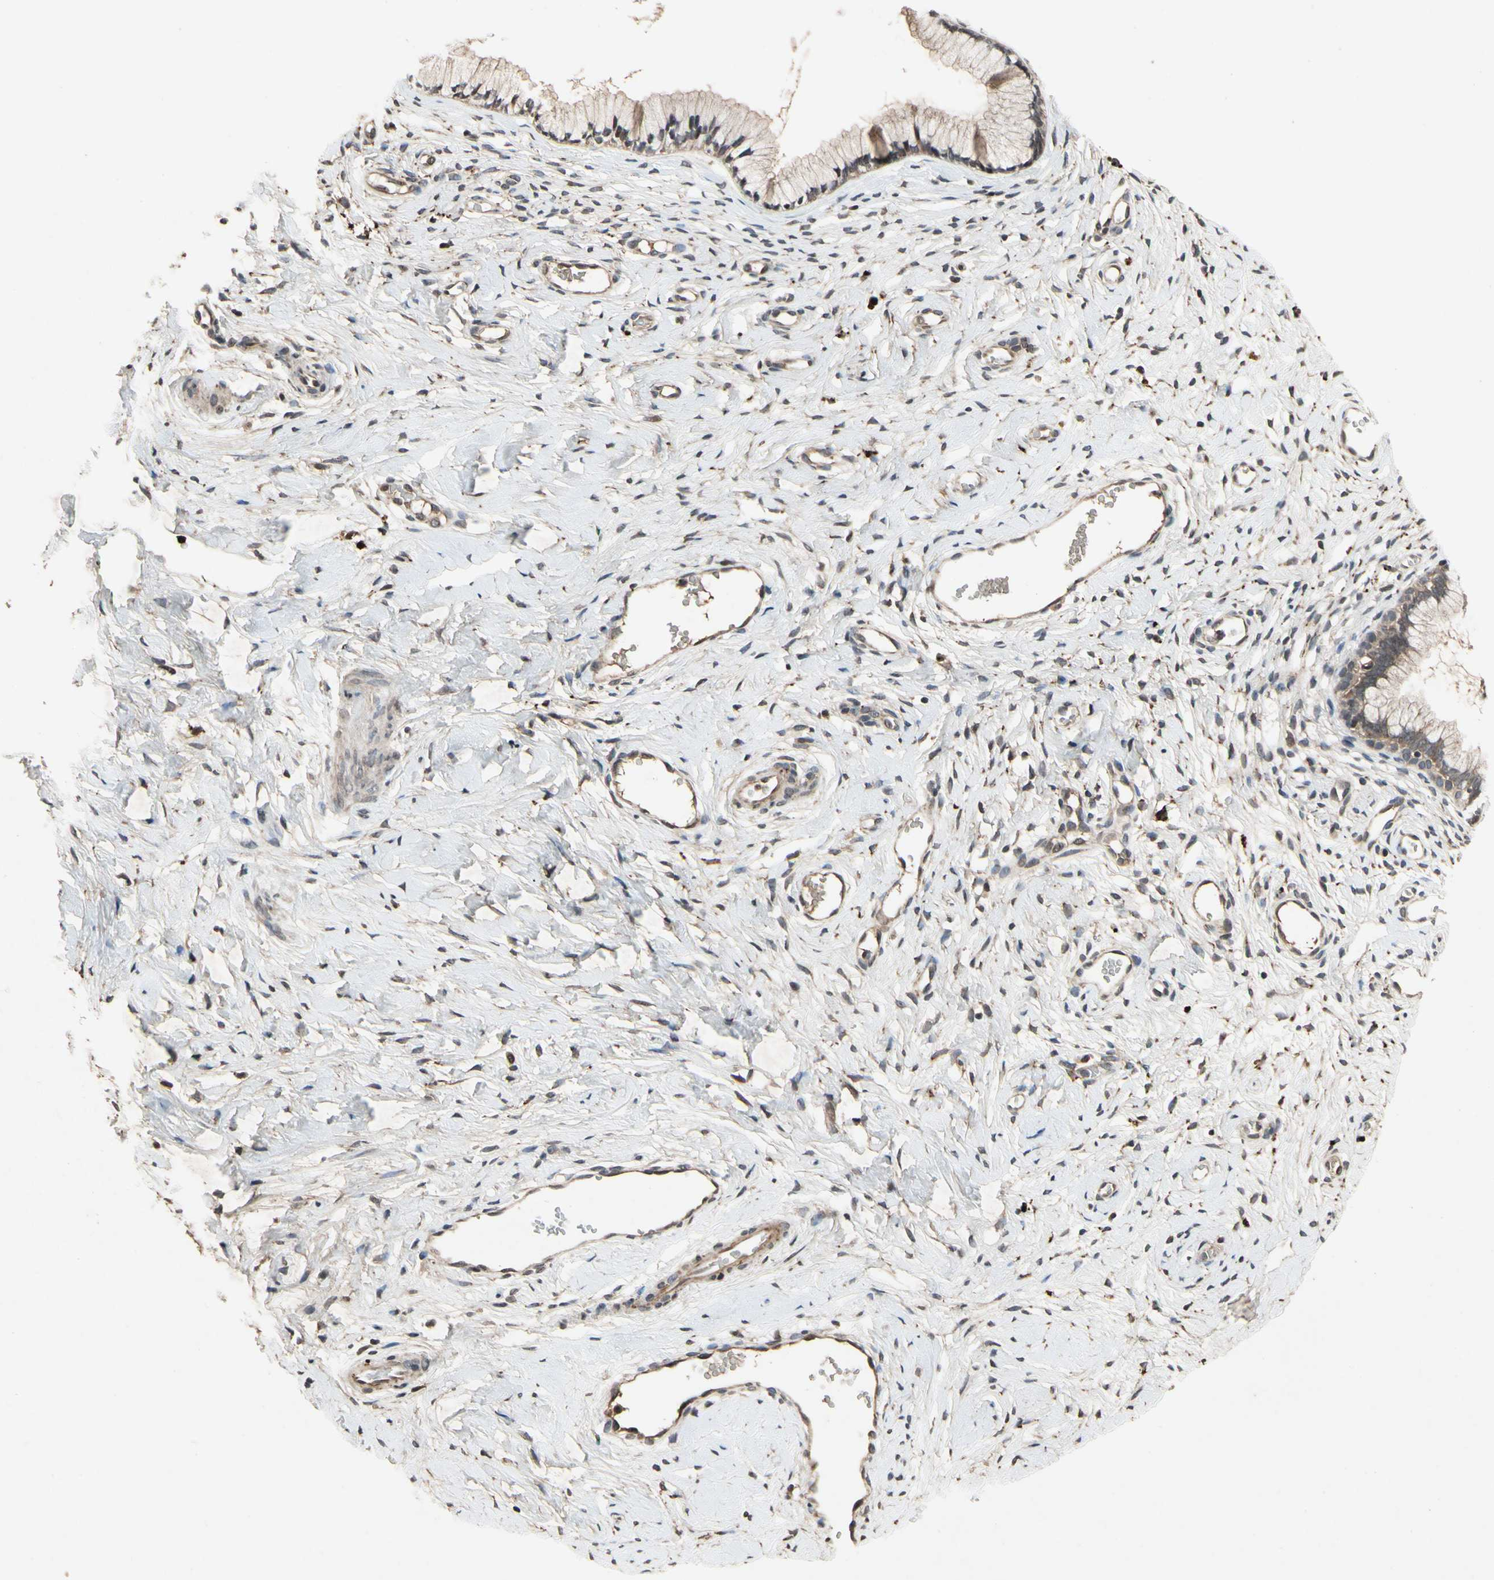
{"staining": {"intensity": "weak", "quantity": "<25%", "location": "cytoplasmic/membranous"}, "tissue": "cervix", "cell_type": "Glandular cells", "image_type": "normal", "snomed": [{"axis": "morphology", "description": "Normal tissue, NOS"}, {"axis": "topography", "description": "Cervix"}], "caption": "Cervix stained for a protein using IHC displays no expression glandular cells.", "gene": "DPY19L3", "patient": {"sex": "female", "age": 65}}